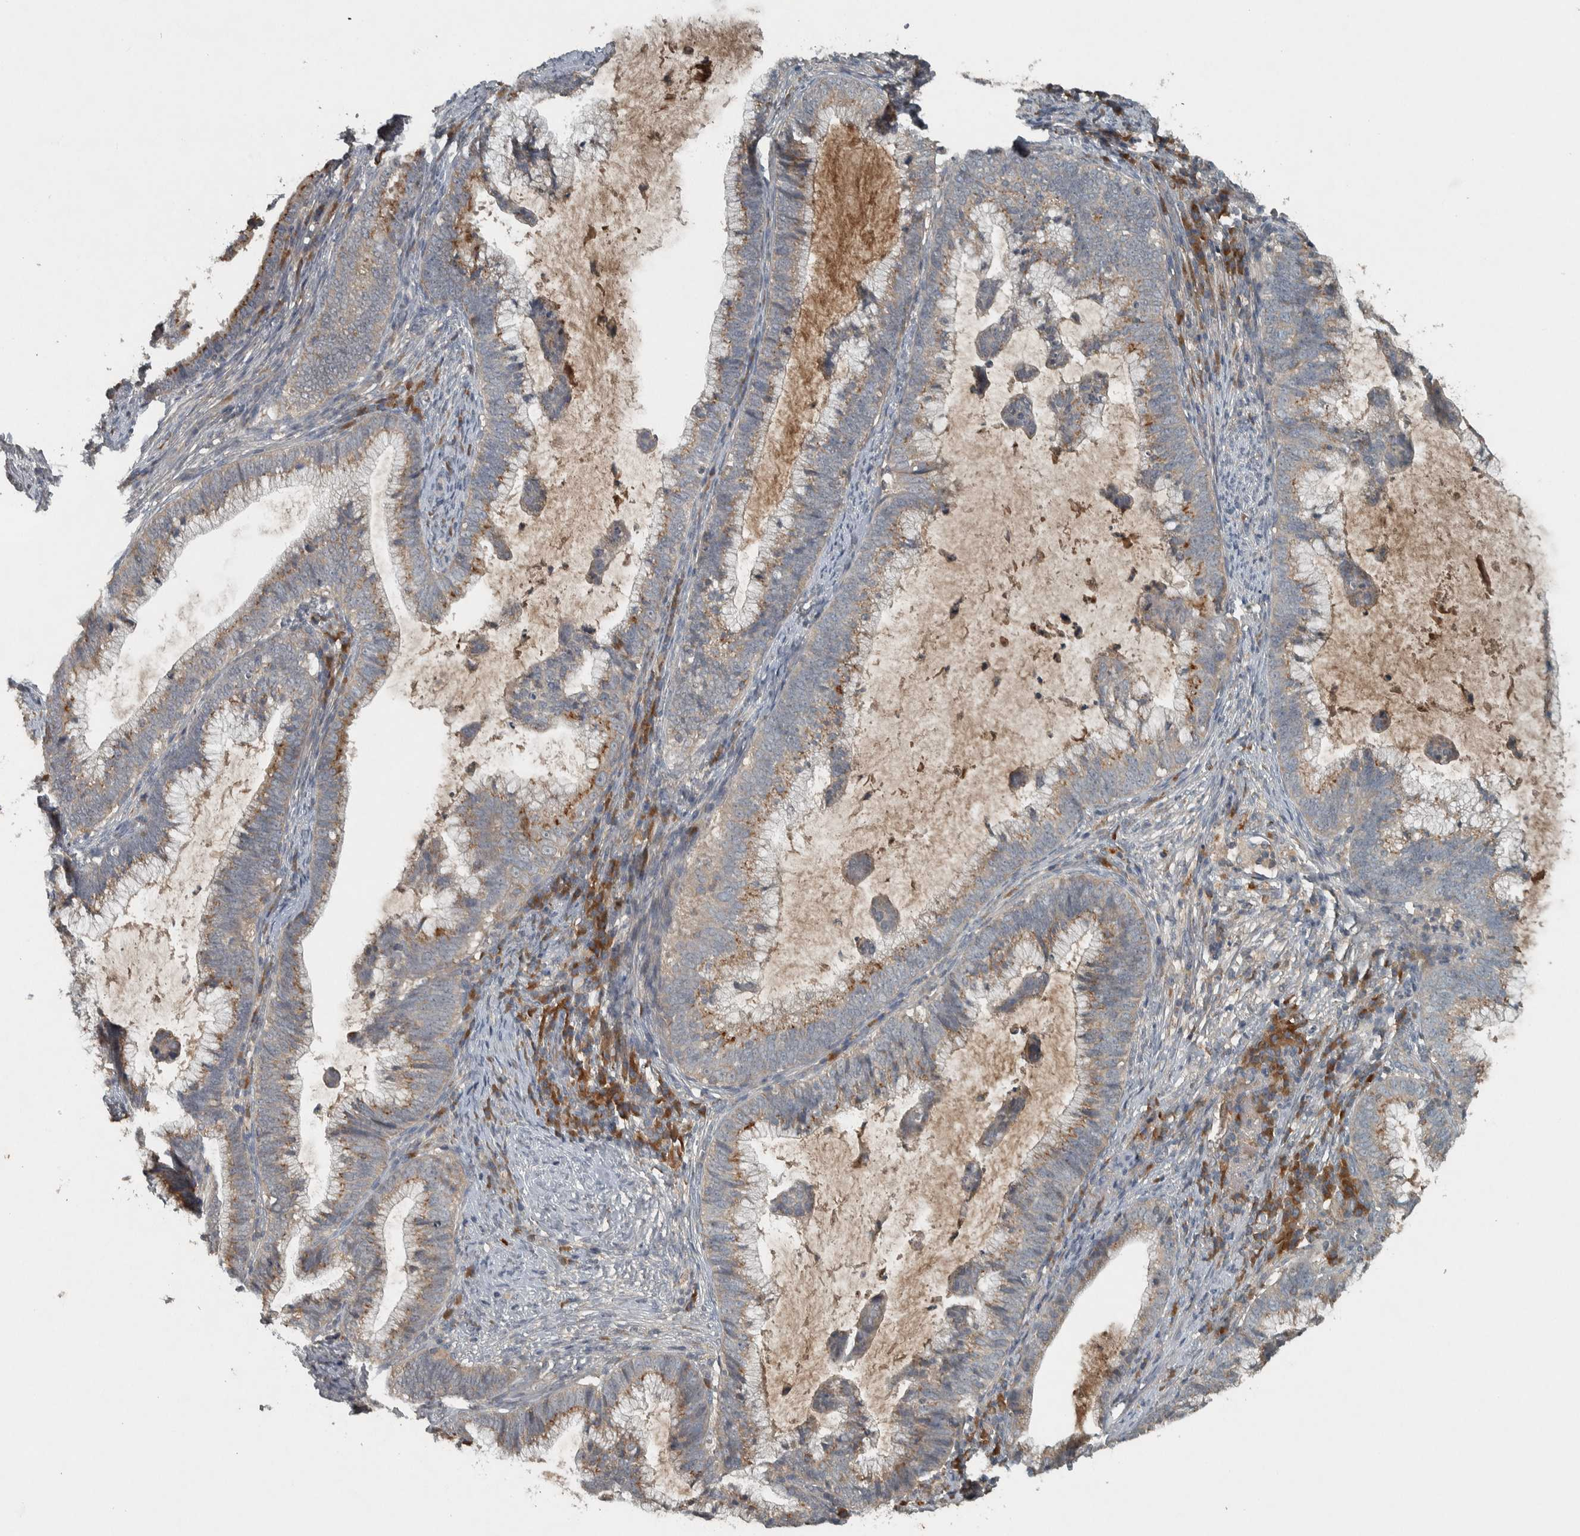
{"staining": {"intensity": "moderate", "quantity": "<25%", "location": "cytoplasmic/membranous"}, "tissue": "cervical cancer", "cell_type": "Tumor cells", "image_type": "cancer", "snomed": [{"axis": "morphology", "description": "Adenocarcinoma, NOS"}, {"axis": "topography", "description": "Cervix"}], "caption": "DAB immunohistochemical staining of human adenocarcinoma (cervical) shows moderate cytoplasmic/membranous protein positivity in about <25% of tumor cells.", "gene": "CLCN2", "patient": {"sex": "female", "age": 36}}